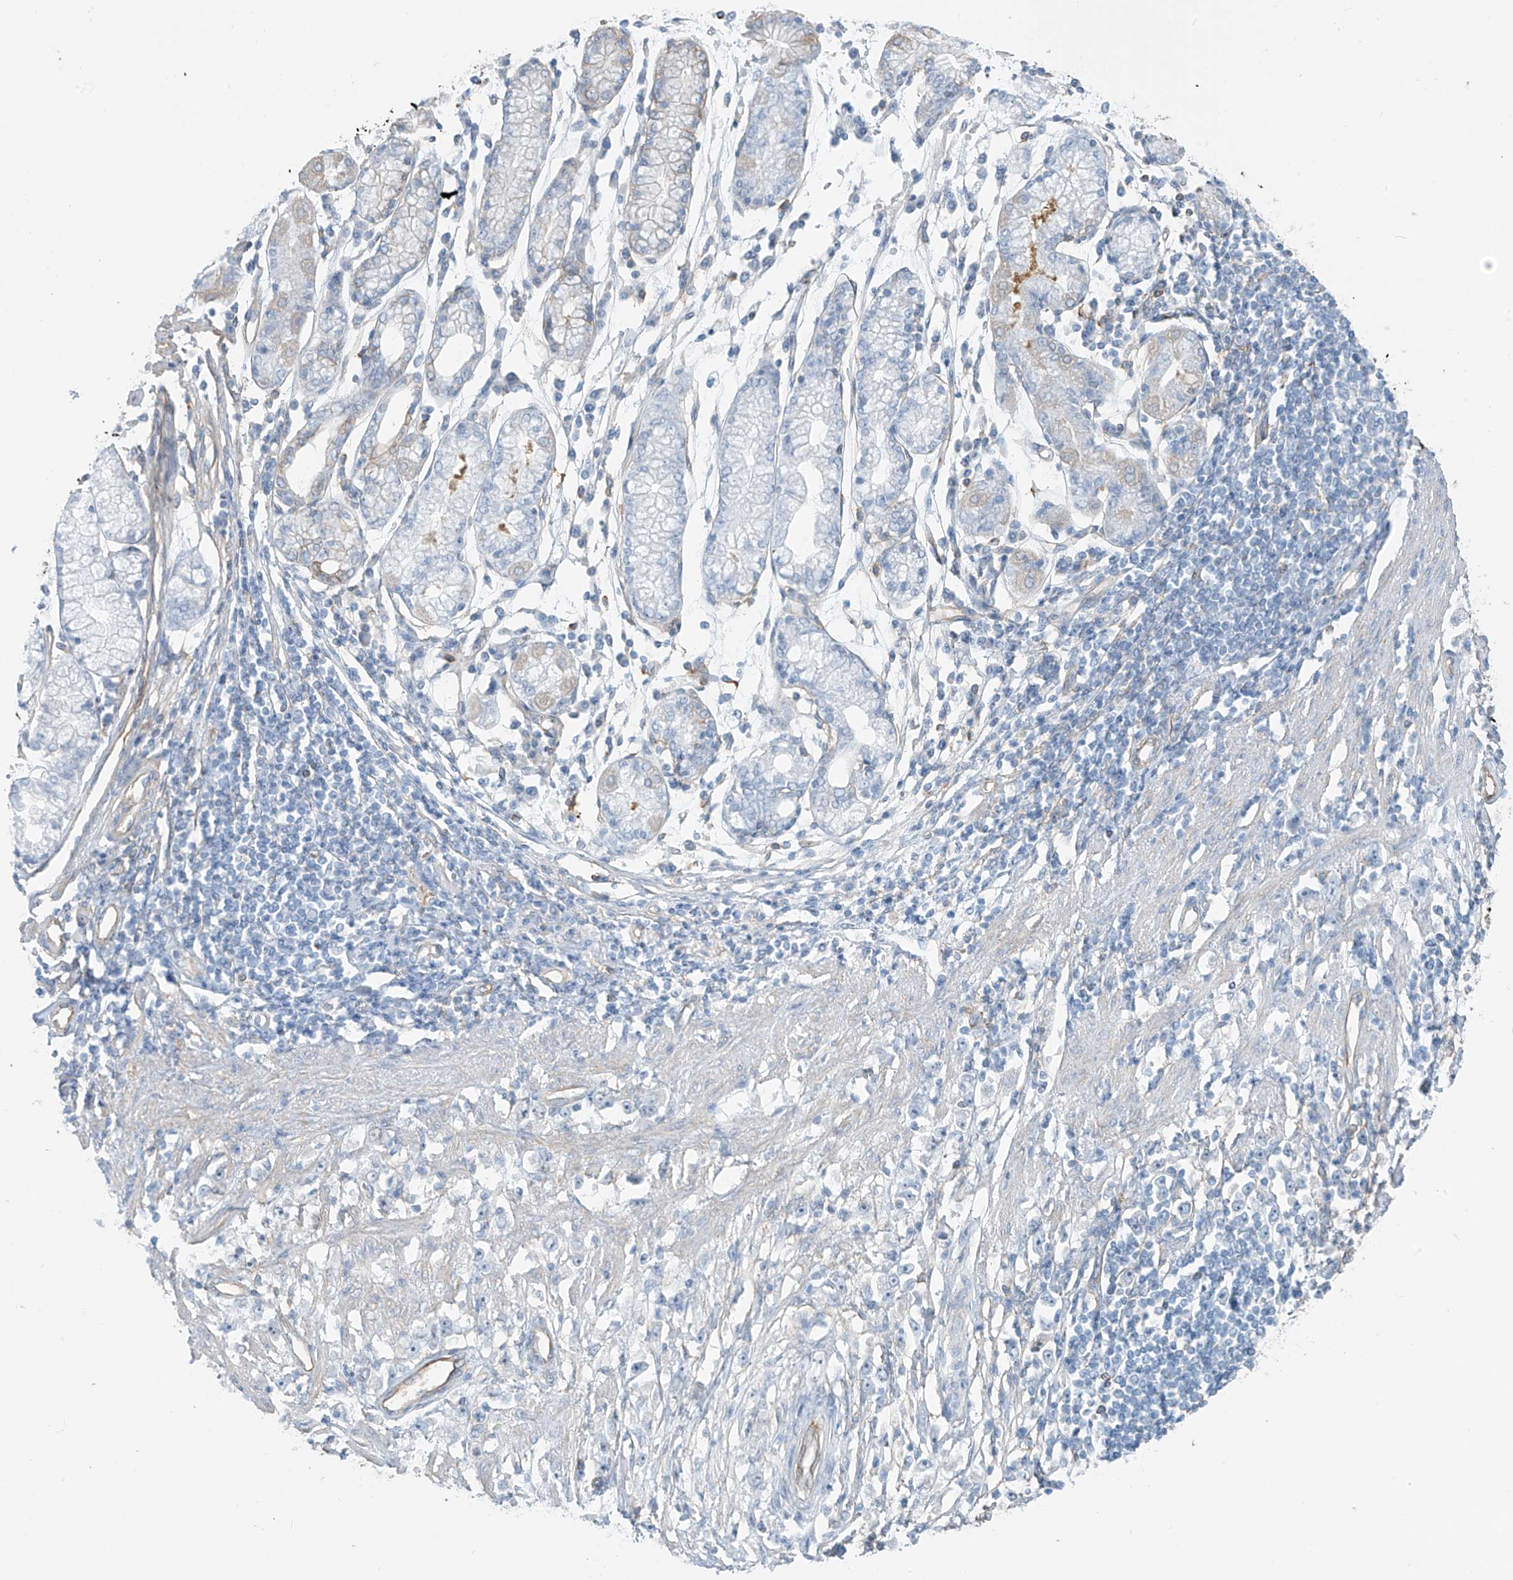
{"staining": {"intensity": "negative", "quantity": "none", "location": "none"}, "tissue": "stomach cancer", "cell_type": "Tumor cells", "image_type": "cancer", "snomed": [{"axis": "morphology", "description": "Adenocarcinoma, NOS"}, {"axis": "topography", "description": "Stomach"}], "caption": "Immunohistochemistry micrograph of neoplastic tissue: stomach adenocarcinoma stained with DAB displays no significant protein staining in tumor cells.", "gene": "ZNF846", "patient": {"sex": "female", "age": 59}}